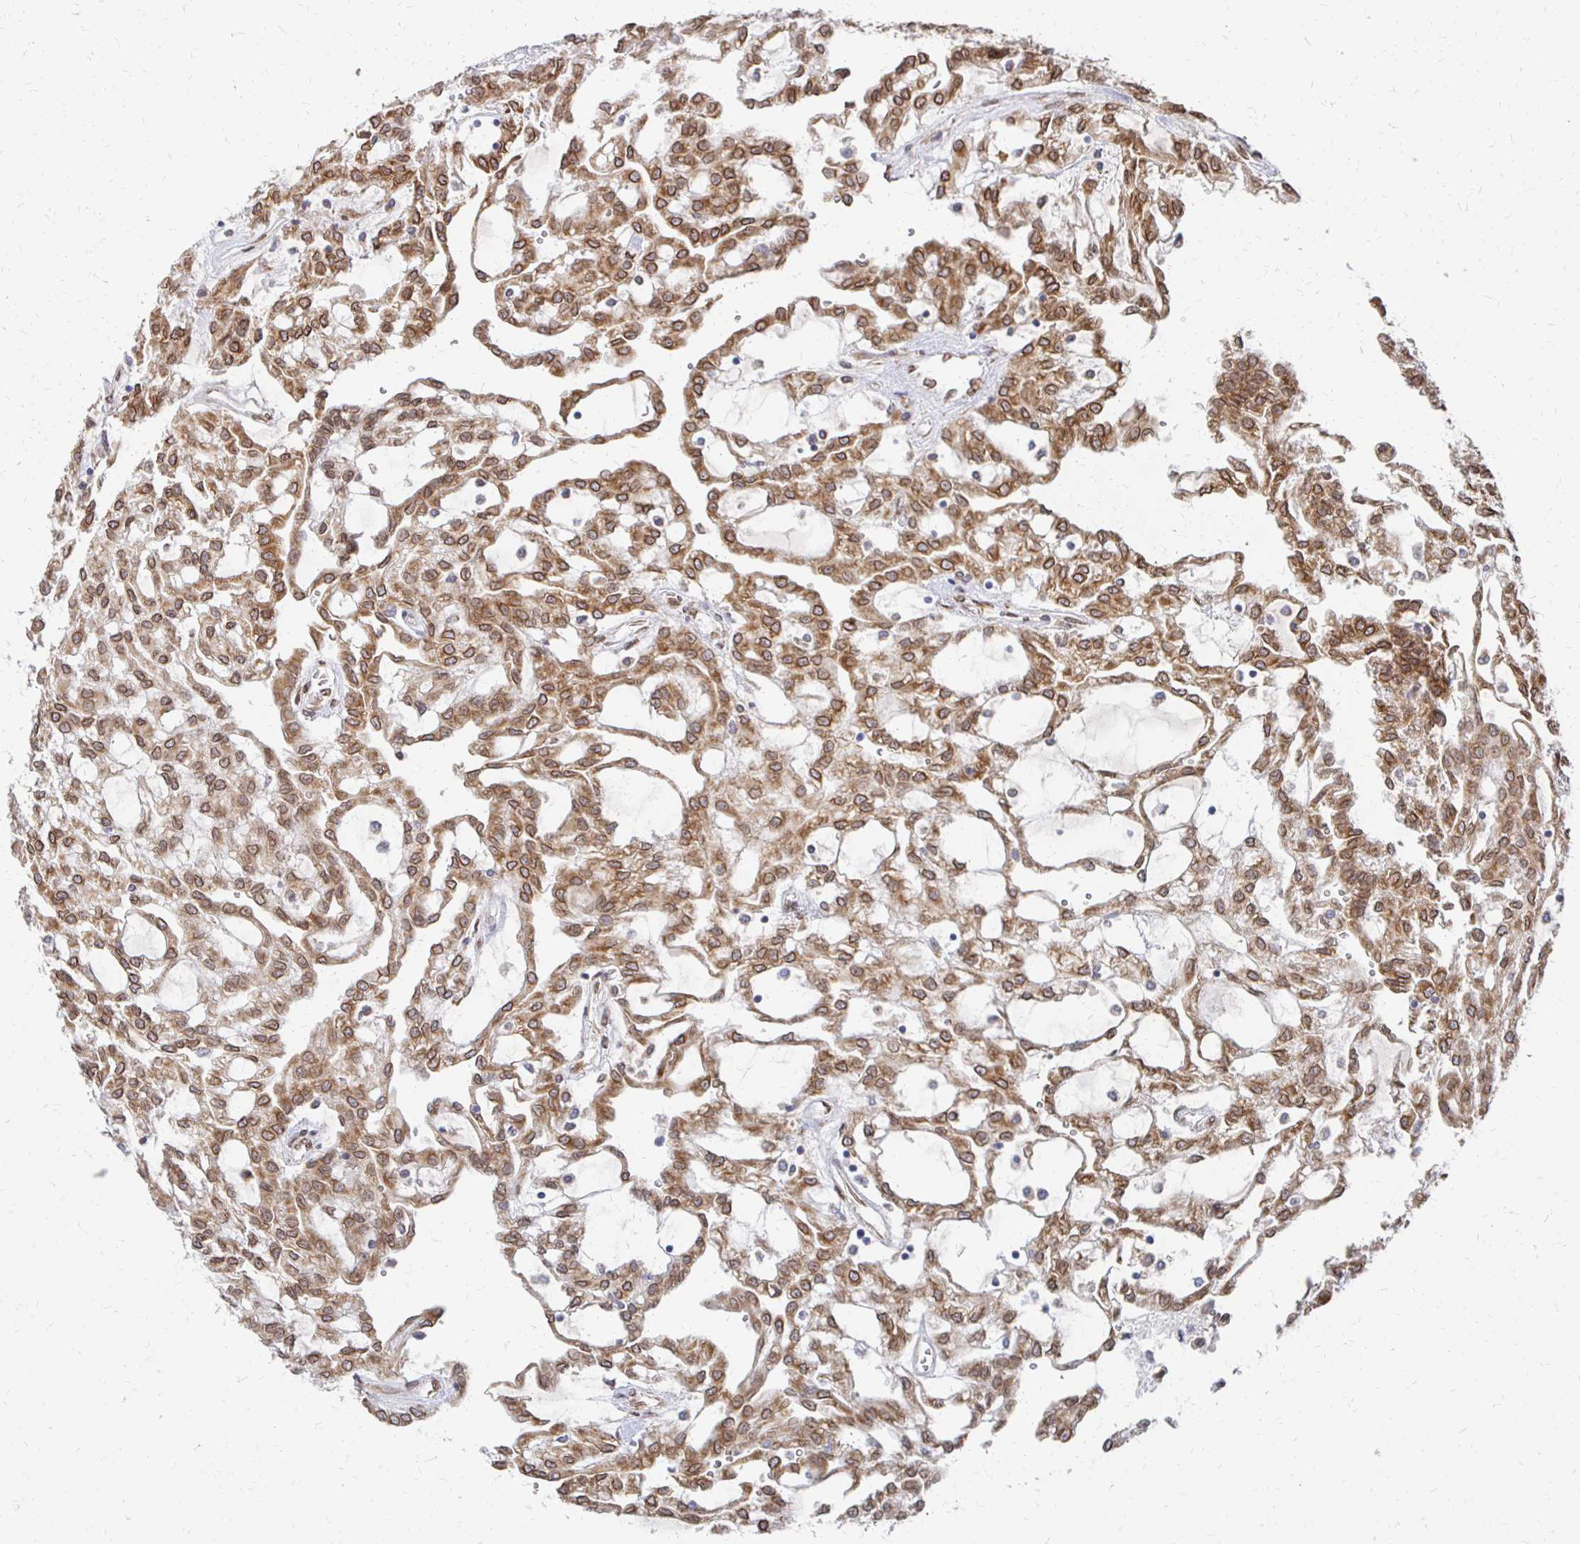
{"staining": {"intensity": "strong", "quantity": ">75%", "location": "cytoplasmic/membranous,nuclear"}, "tissue": "renal cancer", "cell_type": "Tumor cells", "image_type": "cancer", "snomed": [{"axis": "morphology", "description": "Adenocarcinoma, NOS"}, {"axis": "topography", "description": "Kidney"}], "caption": "Renal cancer stained for a protein shows strong cytoplasmic/membranous and nuclear positivity in tumor cells.", "gene": "PELI3", "patient": {"sex": "male", "age": 63}}